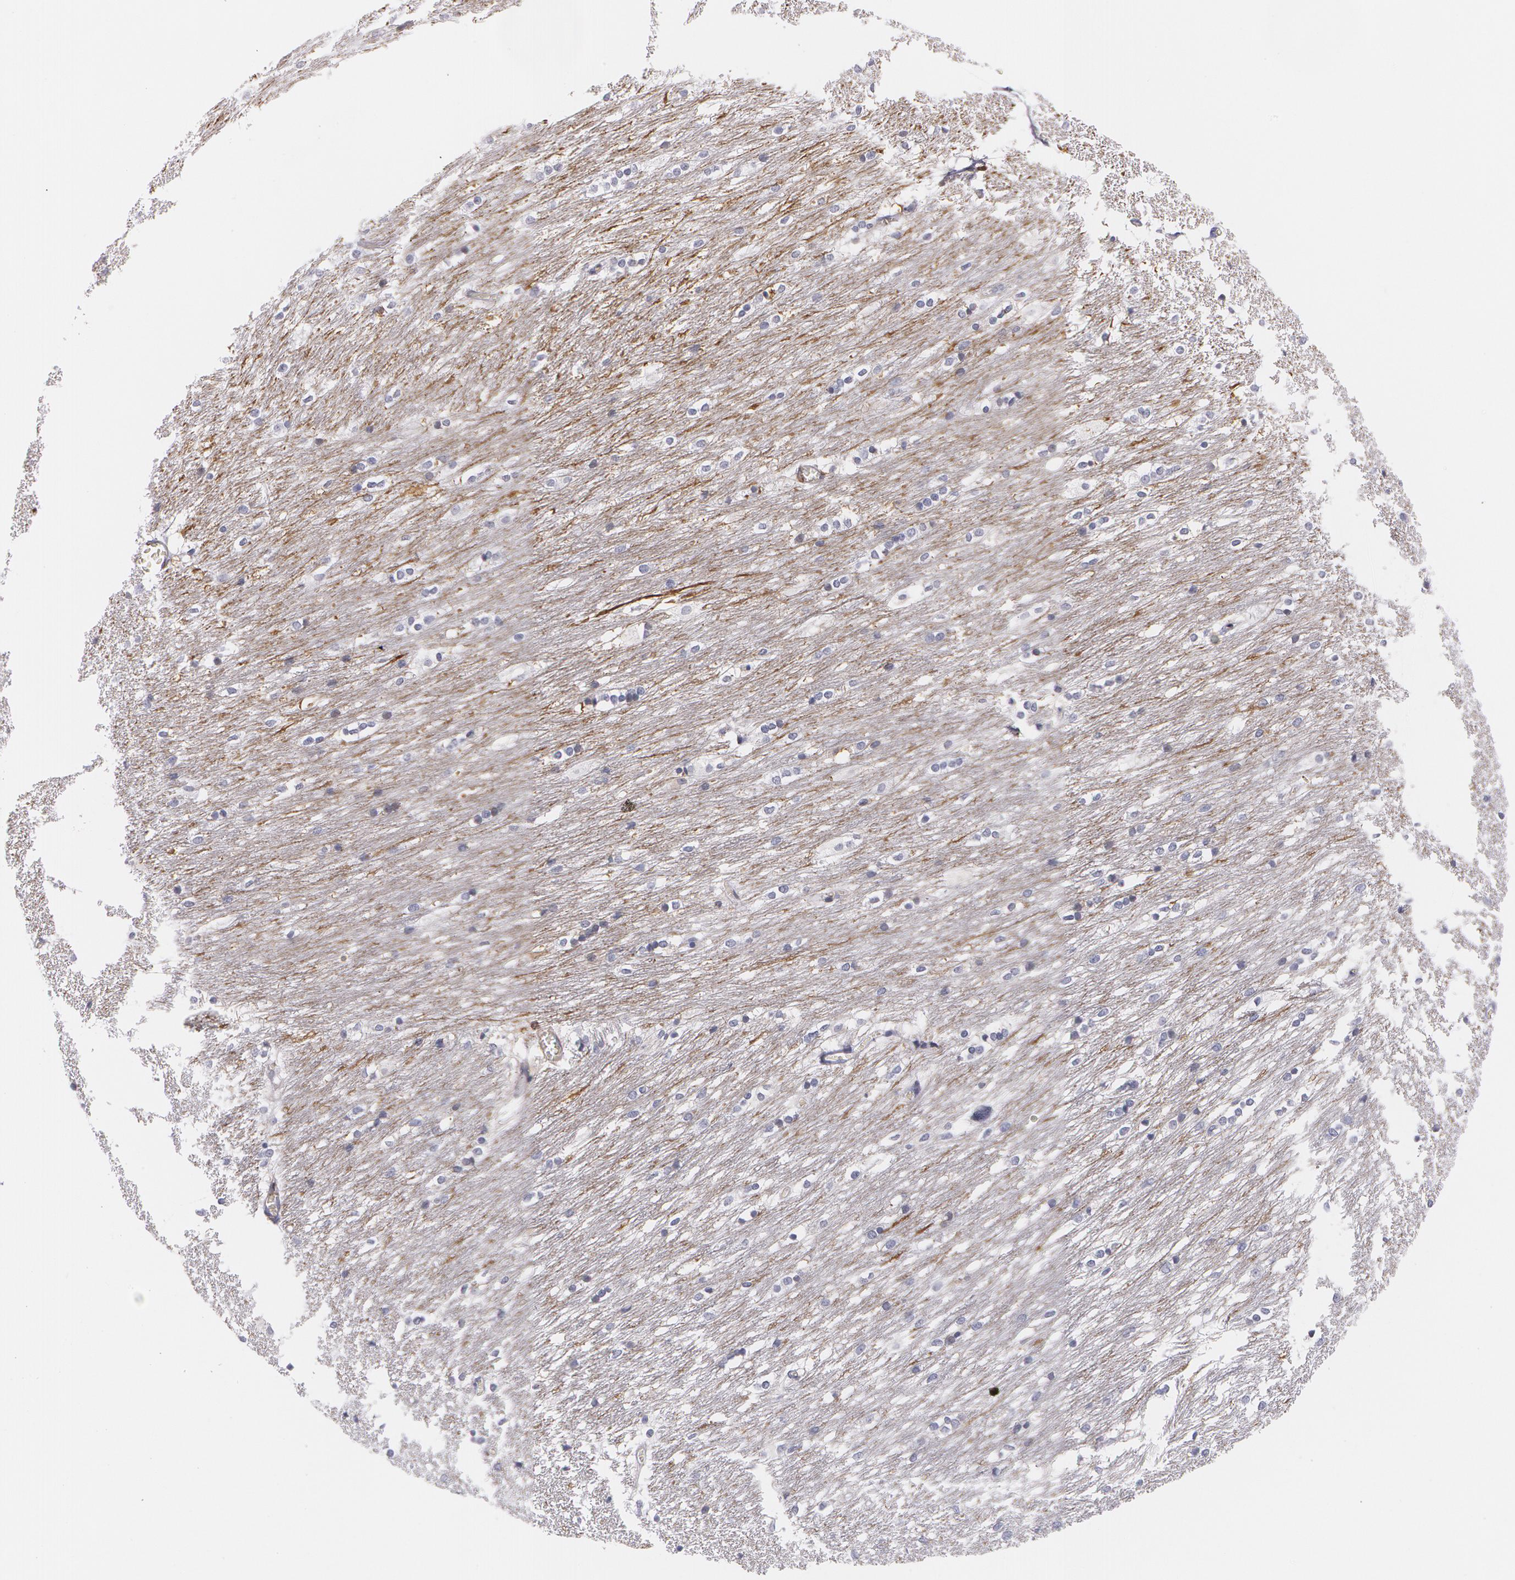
{"staining": {"intensity": "negative", "quantity": "none", "location": "none"}, "tissue": "caudate", "cell_type": "Glial cells", "image_type": "normal", "snomed": [{"axis": "morphology", "description": "Normal tissue, NOS"}, {"axis": "topography", "description": "Lateral ventricle wall"}], "caption": "High magnification brightfield microscopy of normal caudate stained with DAB (3,3'-diaminobenzidine) (brown) and counterstained with hematoxylin (blue): glial cells show no significant staining. (Stains: DAB (3,3'-diaminobenzidine) immunohistochemistry (IHC) with hematoxylin counter stain, Microscopy: brightfield microscopy at high magnification).", "gene": "SNCG", "patient": {"sex": "female", "age": 19}}